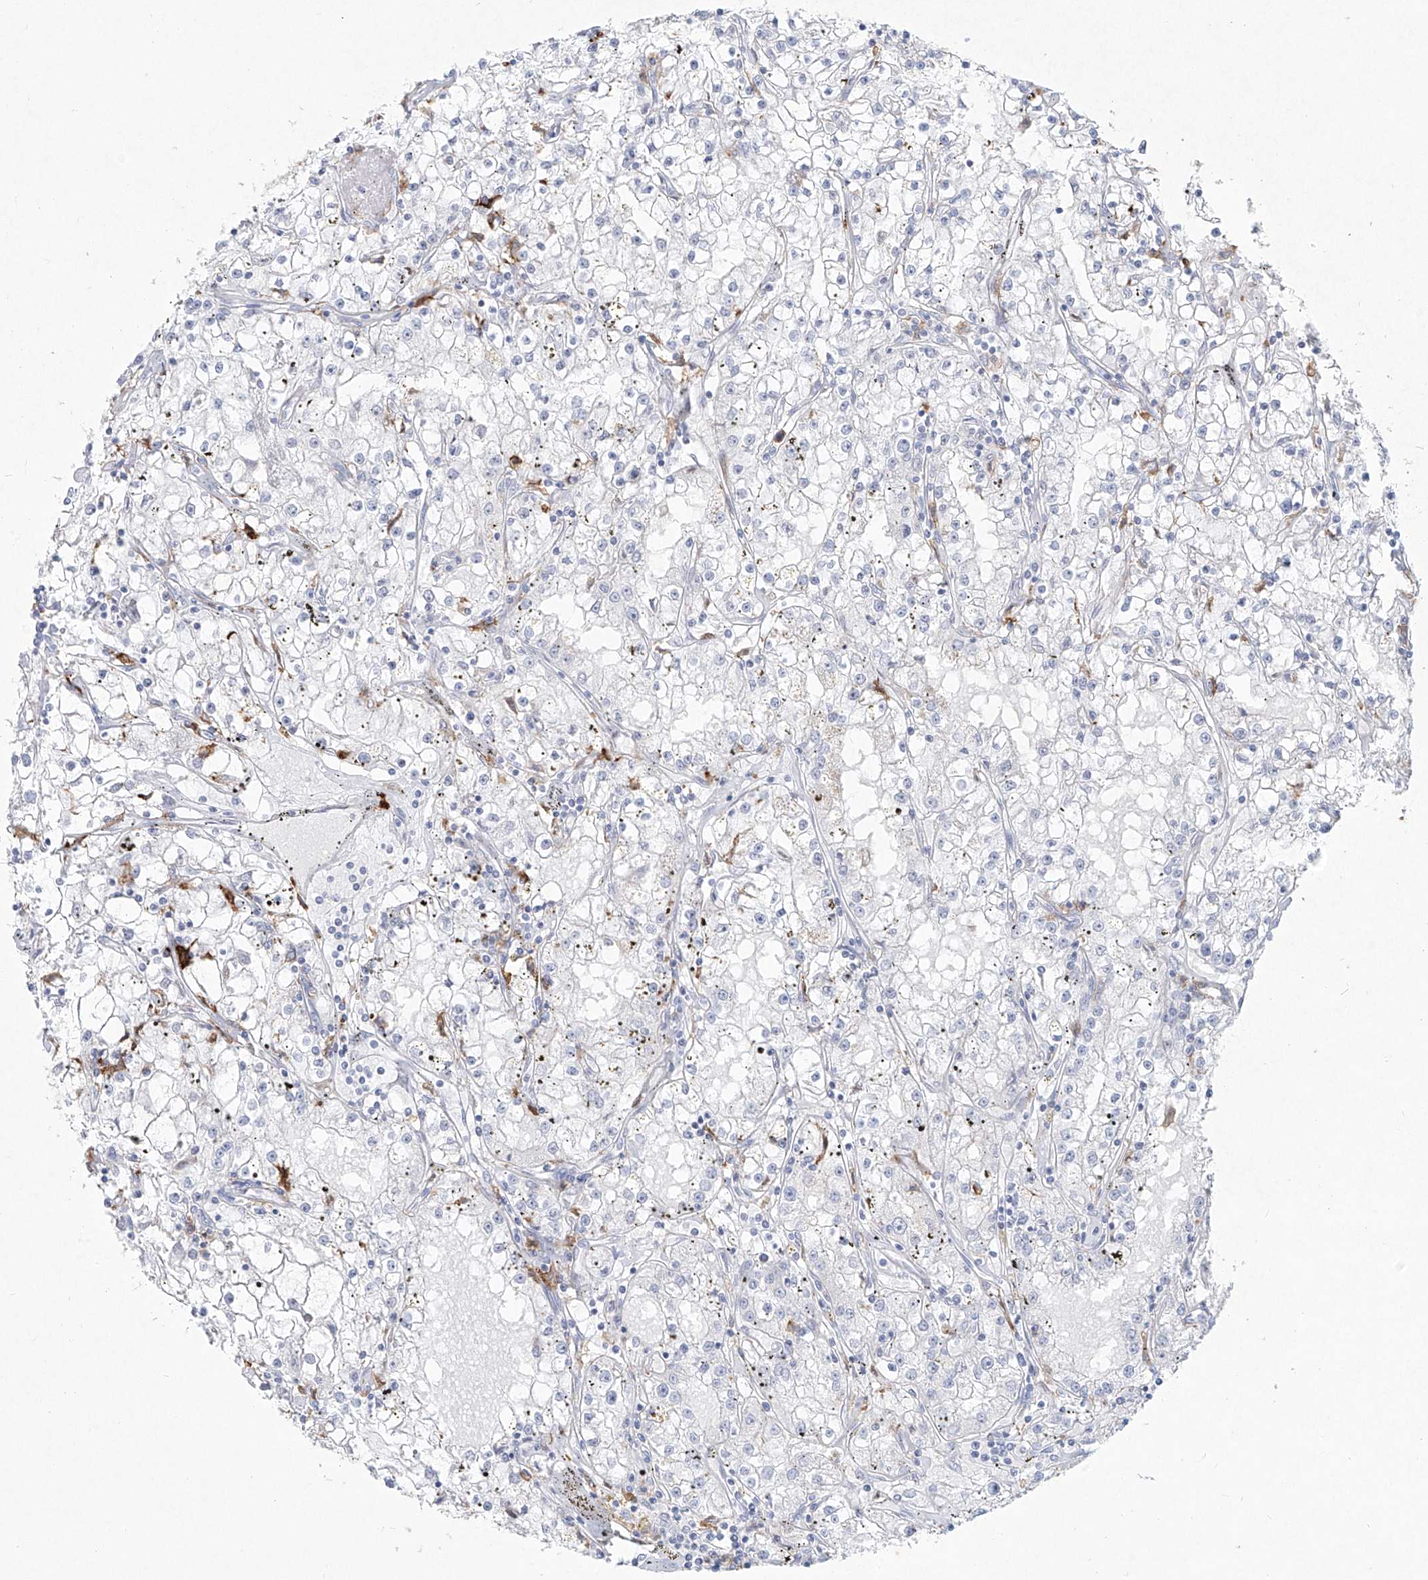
{"staining": {"intensity": "negative", "quantity": "none", "location": "none"}, "tissue": "renal cancer", "cell_type": "Tumor cells", "image_type": "cancer", "snomed": [{"axis": "morphology", "description": "Adenocarcinoma, NOS"}, {"axis": "topography", "description": "Kidney"}], "caption": "This is a photomicrograph of immunohistochemistry (IHC) staining of adenocarcinoma (renal), which shows no positivity in tumor cells. (DAB (3,3'-diaminobenzidine) immunohistochemistry visualized using brightfield microscopy, high magnification).", "gene": "CD209", "patient": {"sex": "male", "age": 56}}